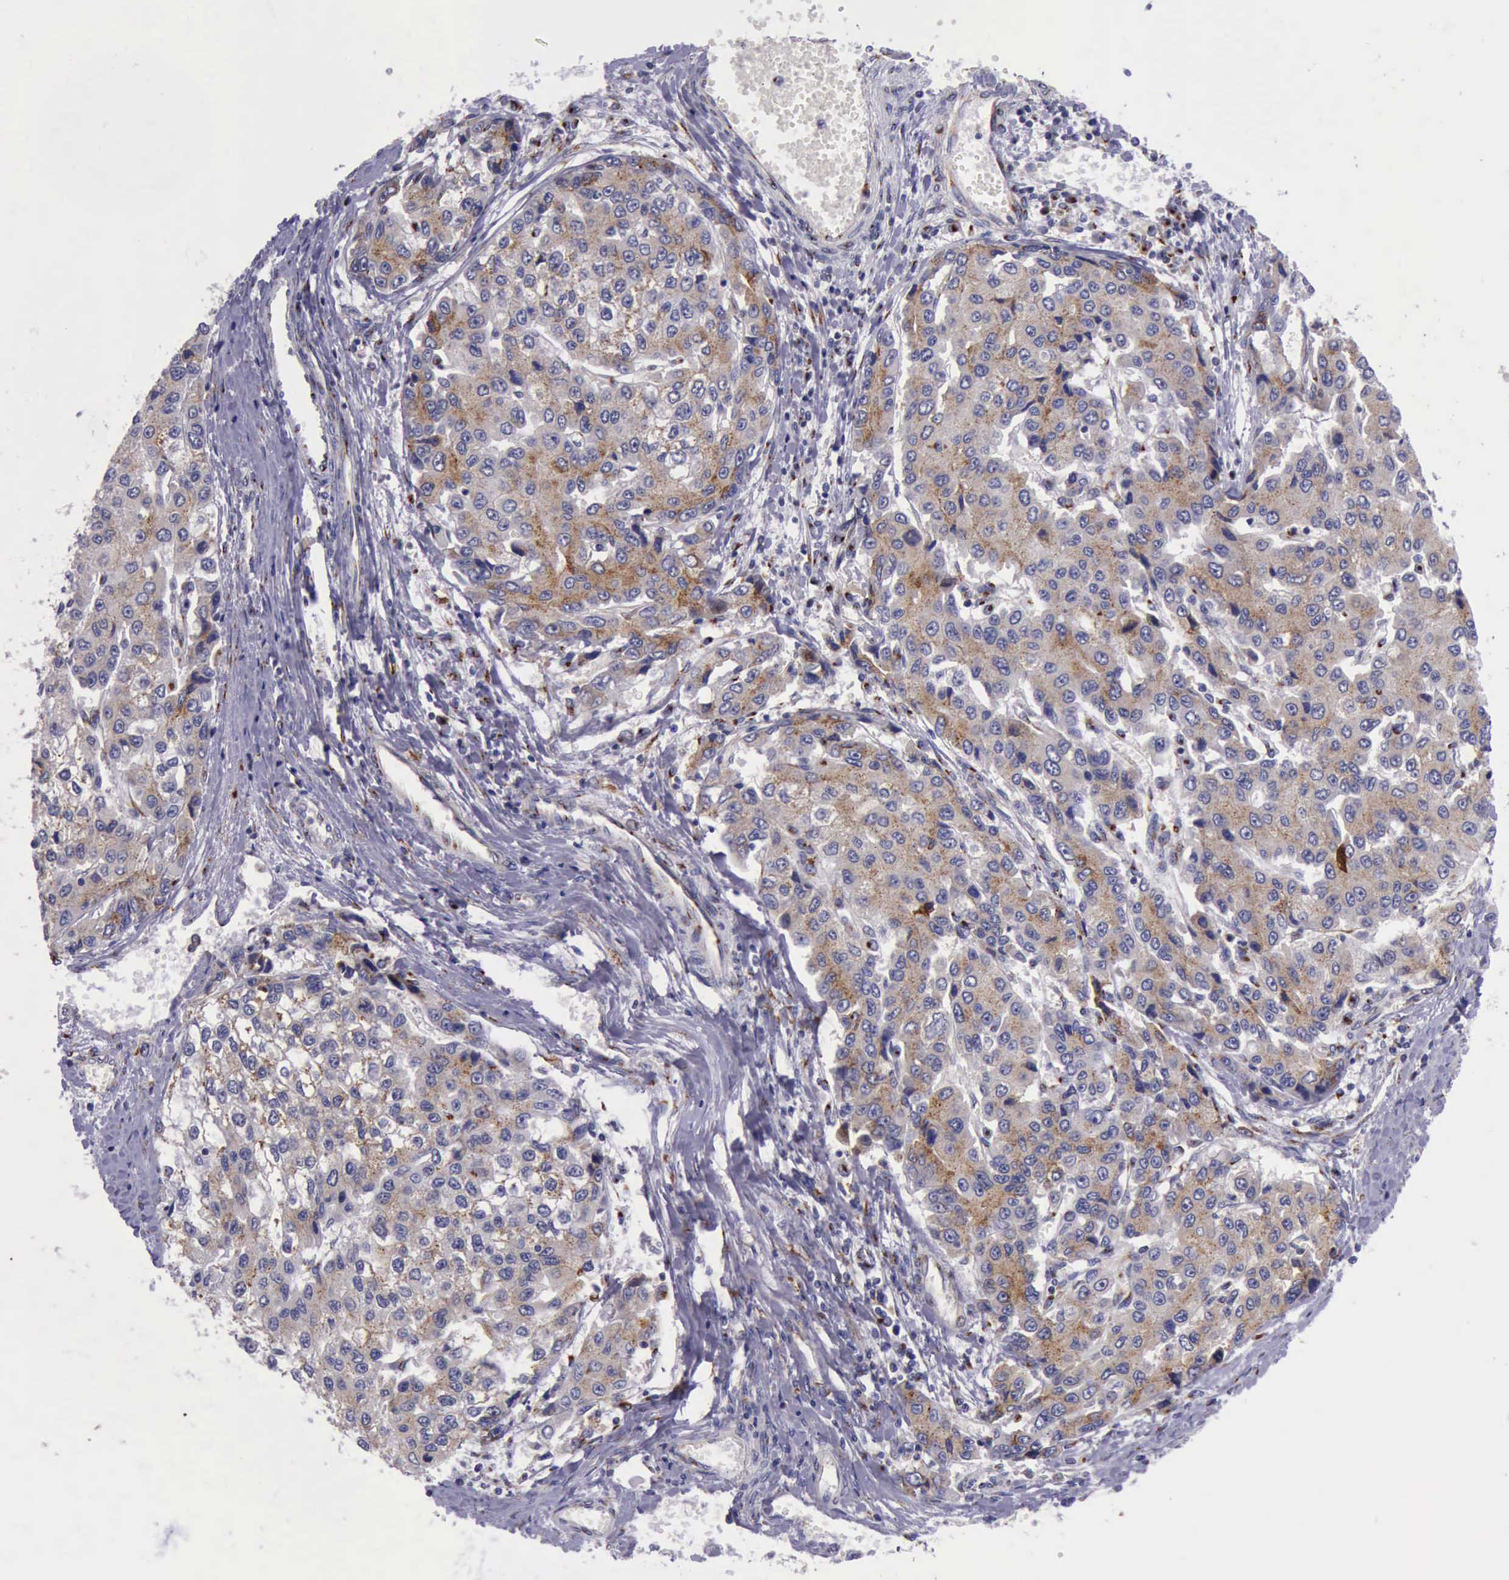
{"staining": {"intensity": "strong", "quantity": ">75%", "location": "cytoplasmic/membranous"}, "tissue": "liver cancer", "cell_type": "Tumor cells", "image_type": "cancer", "snomed": [{"axis": "morphology", "description": "Carcinoma, Hepatocellular, NOS"}, {"axis": "topography", "description": "Liver"}], "caption": "Hepatocellular carcinoma (liver) stained with DAB immunohistochemistry displays high levels of strong cytoplasmic/membranous staining in about >75% of tumor cells.", "gene": "GOLGA5", "patient": {"sex": "female", "age": 66}}